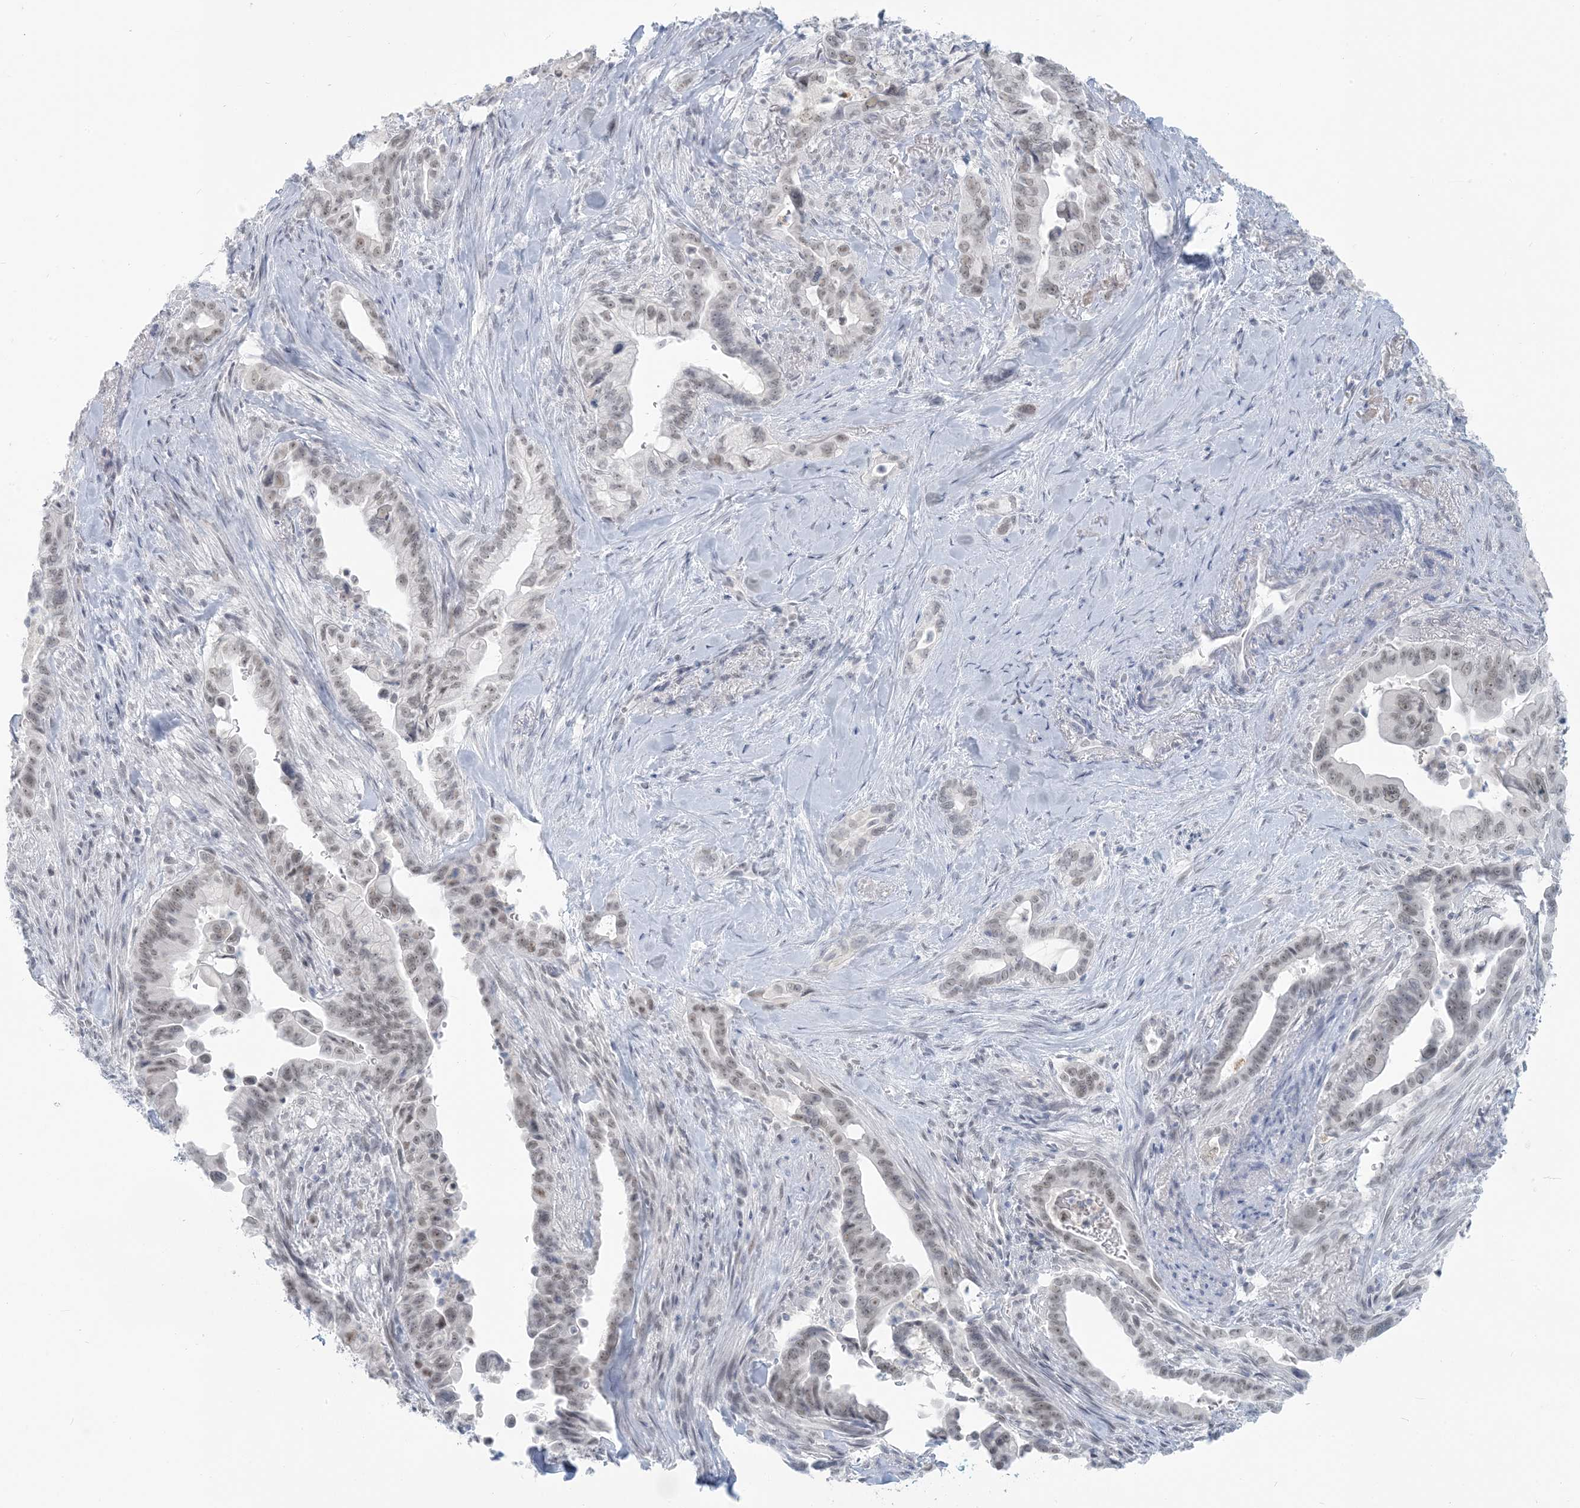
{"staining": {"intensity": "weak", "quantity": "25%-75%", "location": "nuclear"}, "tissue": "pancreatic cancer", "cell_type": "Tumor cells", "image_type": "cancer", "snomed": [{"axis": "morphology", "description": "Adenocarcinoma, NOS"}, {"axis": "topography", "description": "Pancreas"}], "caption": "The immunohistochemical stain shows weak nuclear staining in tumor cells of pancreatic cancer tissue.", "gene": "SCML1", "patient": {"sex": "male", "age": 70}}